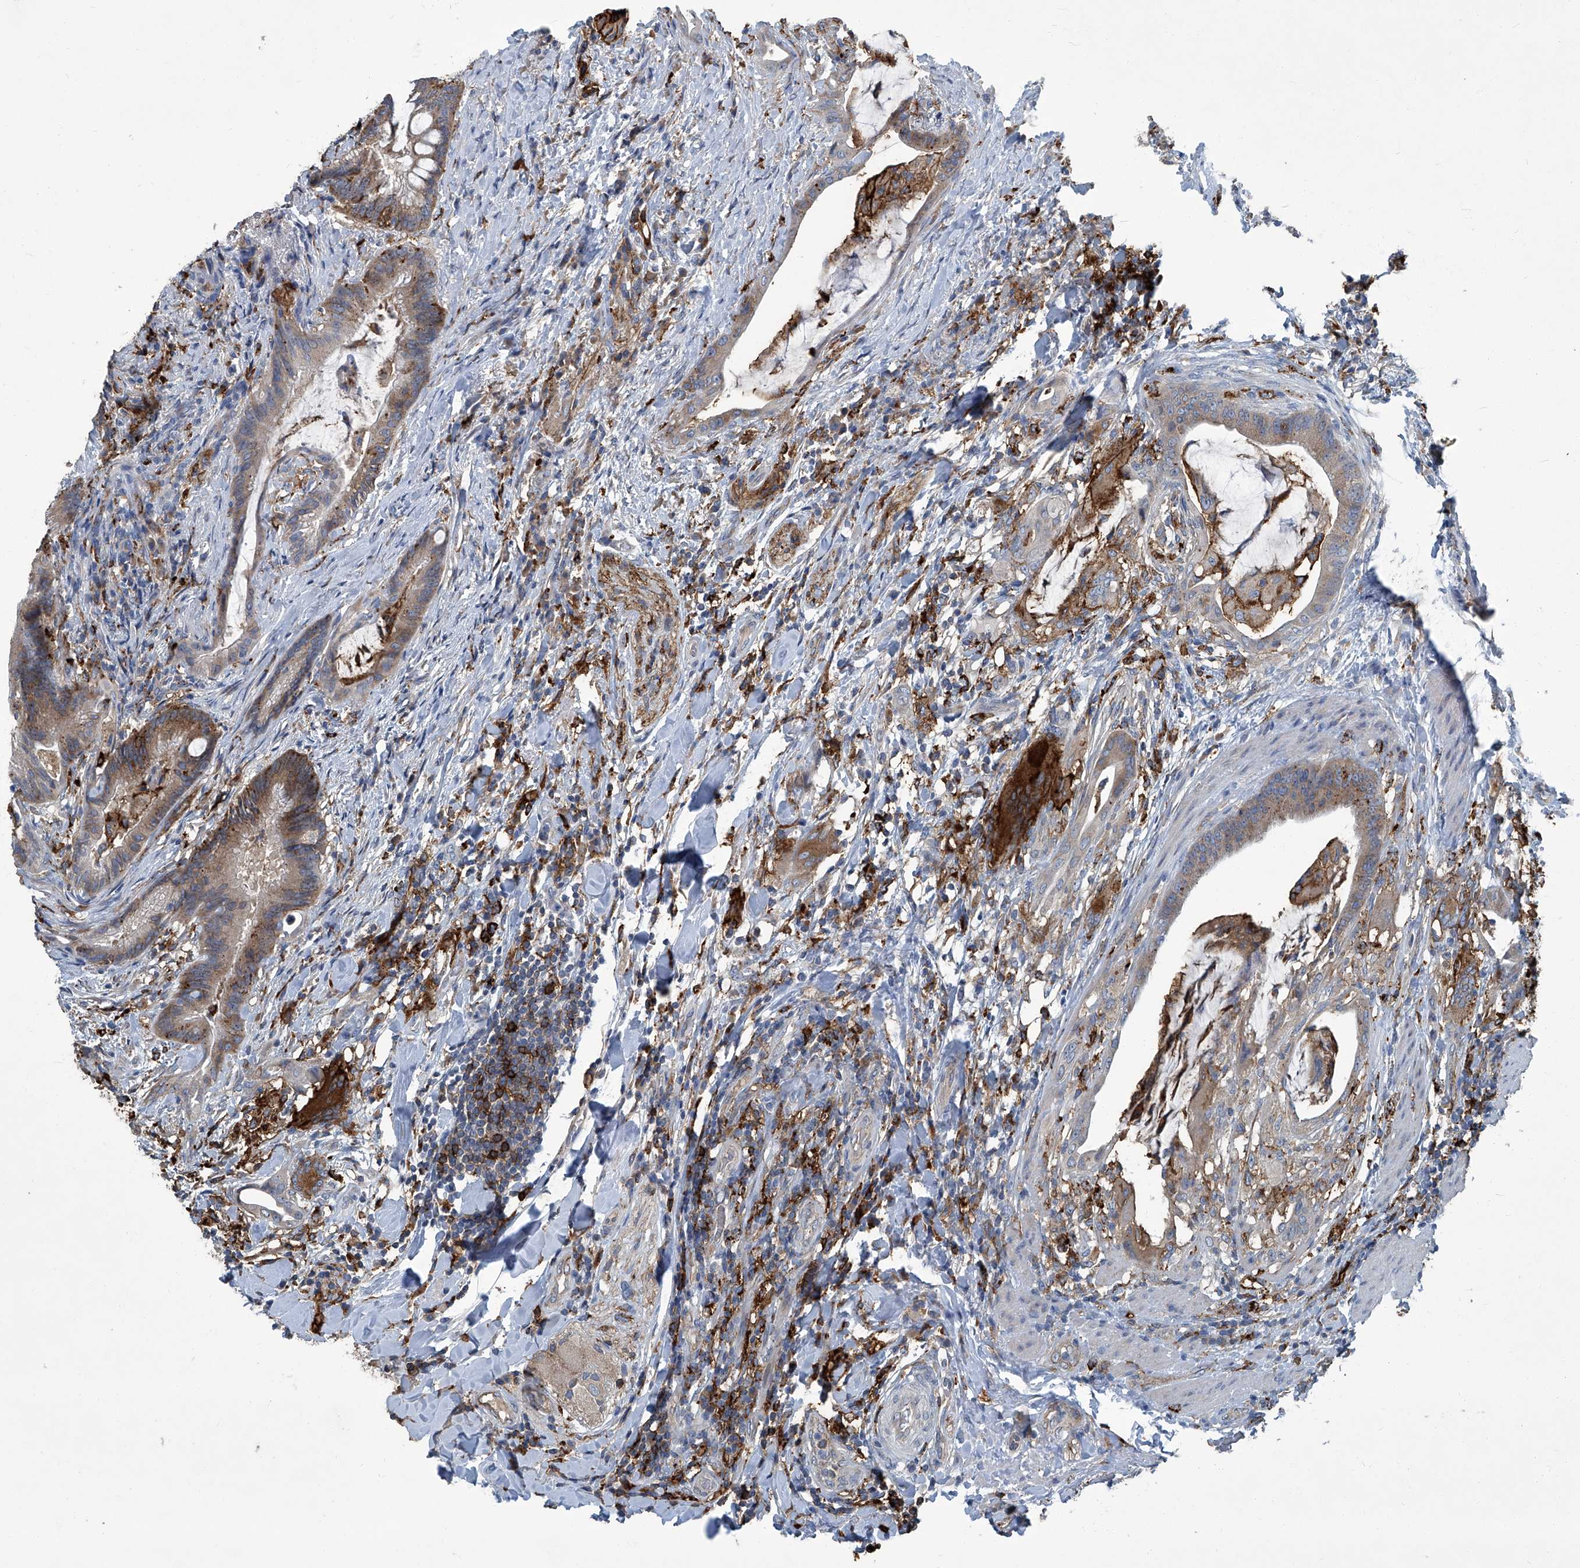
{"staining": {"intensity": "weak", "quantity": "25%-75%", "location": "cytoplasmic/membranous"}, "tissue": "colorectal cancer", "cell_type": "Tumor cells", "image_type": "cancer", "snomed": [{"axis": "morphology", "description": "Adenocarcinoma, NOS"}, {"axis": "topography", "description": "Colon"}], "caption": "Immunohistochemistry (IHC) histopathology image of neoplastic tissue: human adenocarcinoma (colorectal) stained using immunohistochemistry (IHC) displays low levels of weak protein expression localized specifically in the cytoplasmic/membranous of tumor cells, appearing as a cytoplasmic/membranous brown color.", "gene": "FAM167A", "patient": {"sex": "female", "age": 66}}